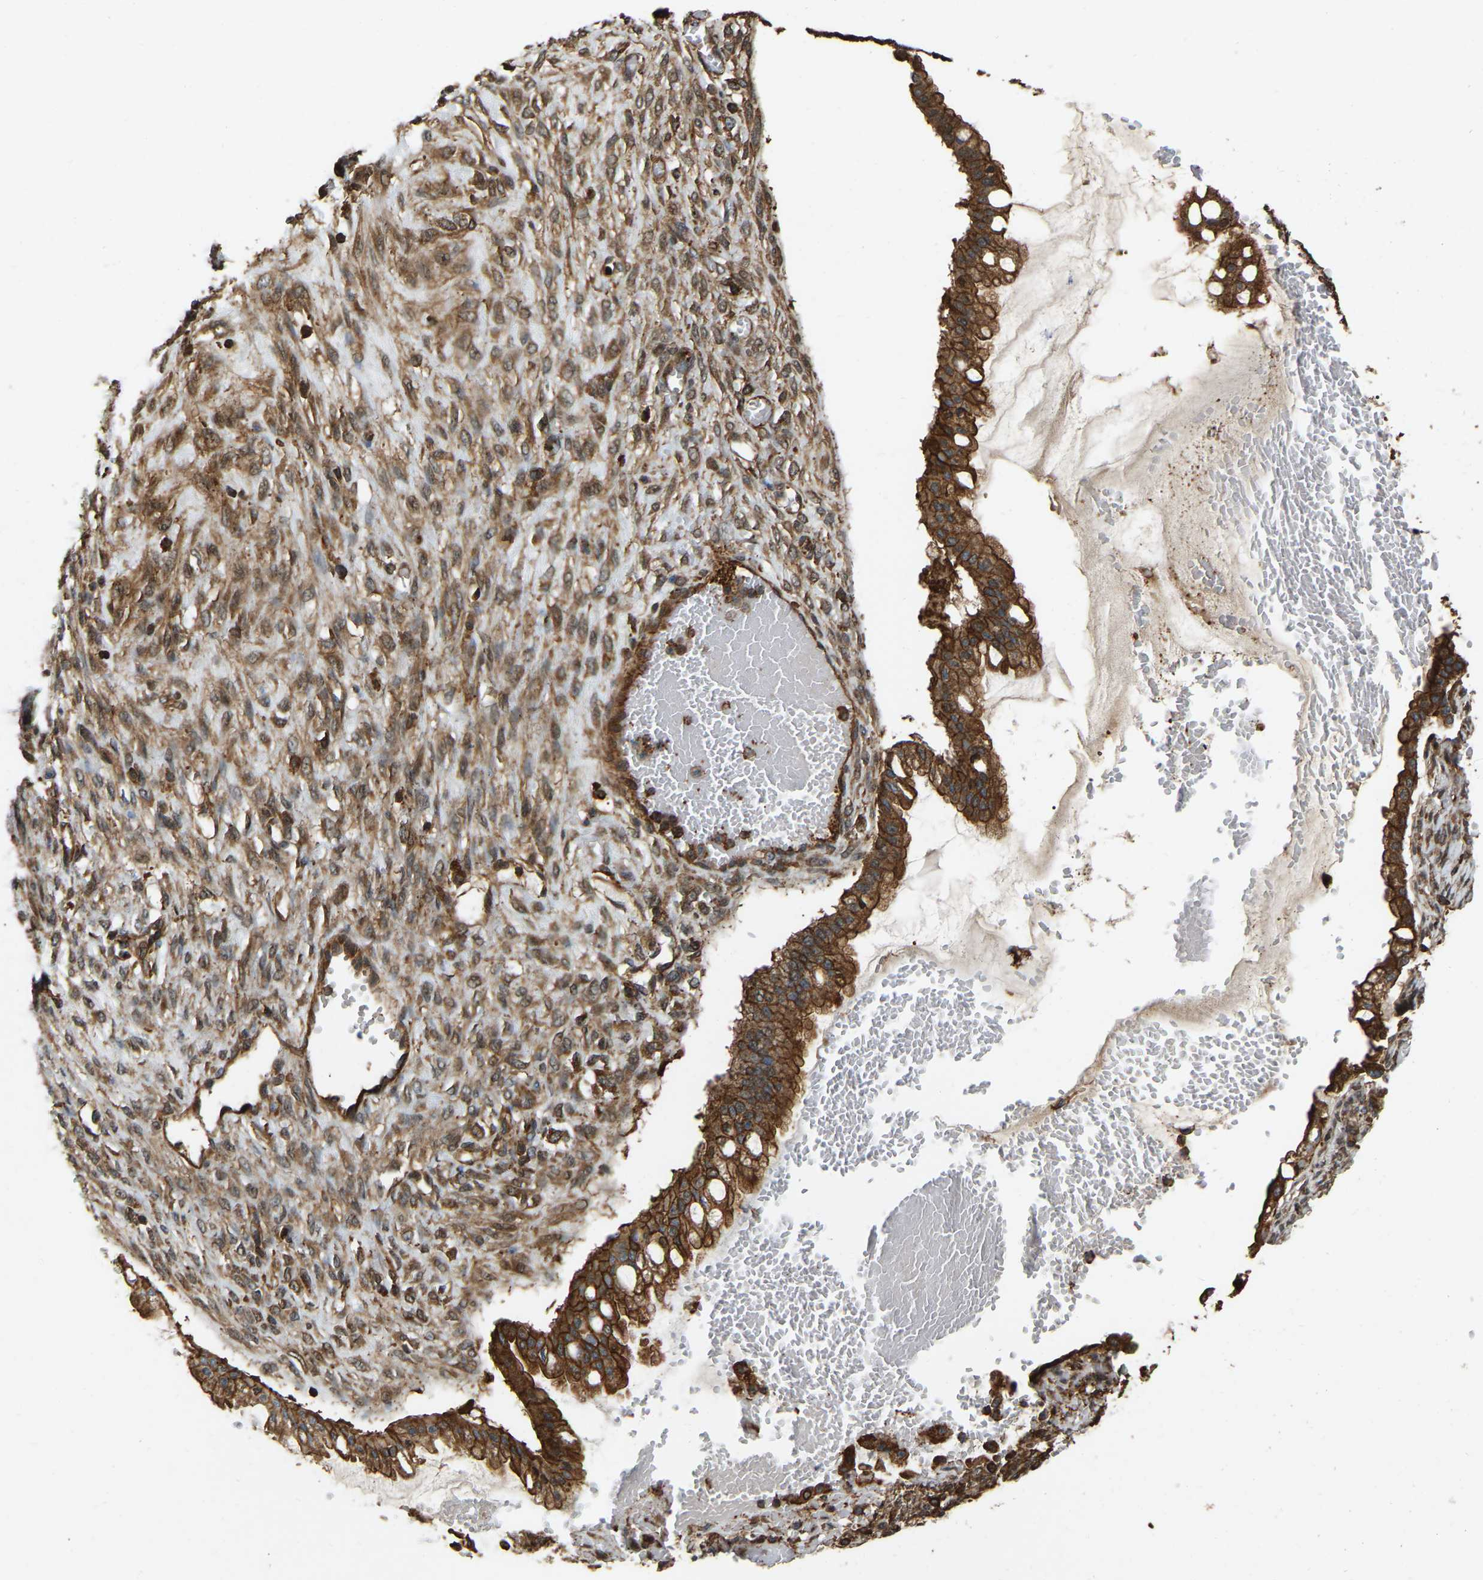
{"staining": {"intensity": "strong", "quantity": ">75%", "location": "cytoplasmic/membranous"}, "tissue": "ovarian cancer", "cell_type": "Tumor cells", "image_type": "cancer", "snomed": [{"axis": "morphology", "description": "Cystadenocarcinoma, mucinous, NOS"}, {"axis": "topography", "description": "Ovary"}], "caption": "IHC (DAB) staining of human ovarian cancer (mucinous cystadenocarcinoma) reveals strong cytoplasmic/membranous protein positivity in about >75% of tumor cells.", "gene": "SAMD9L", "patient": {"sex": "female", "age": 73}}